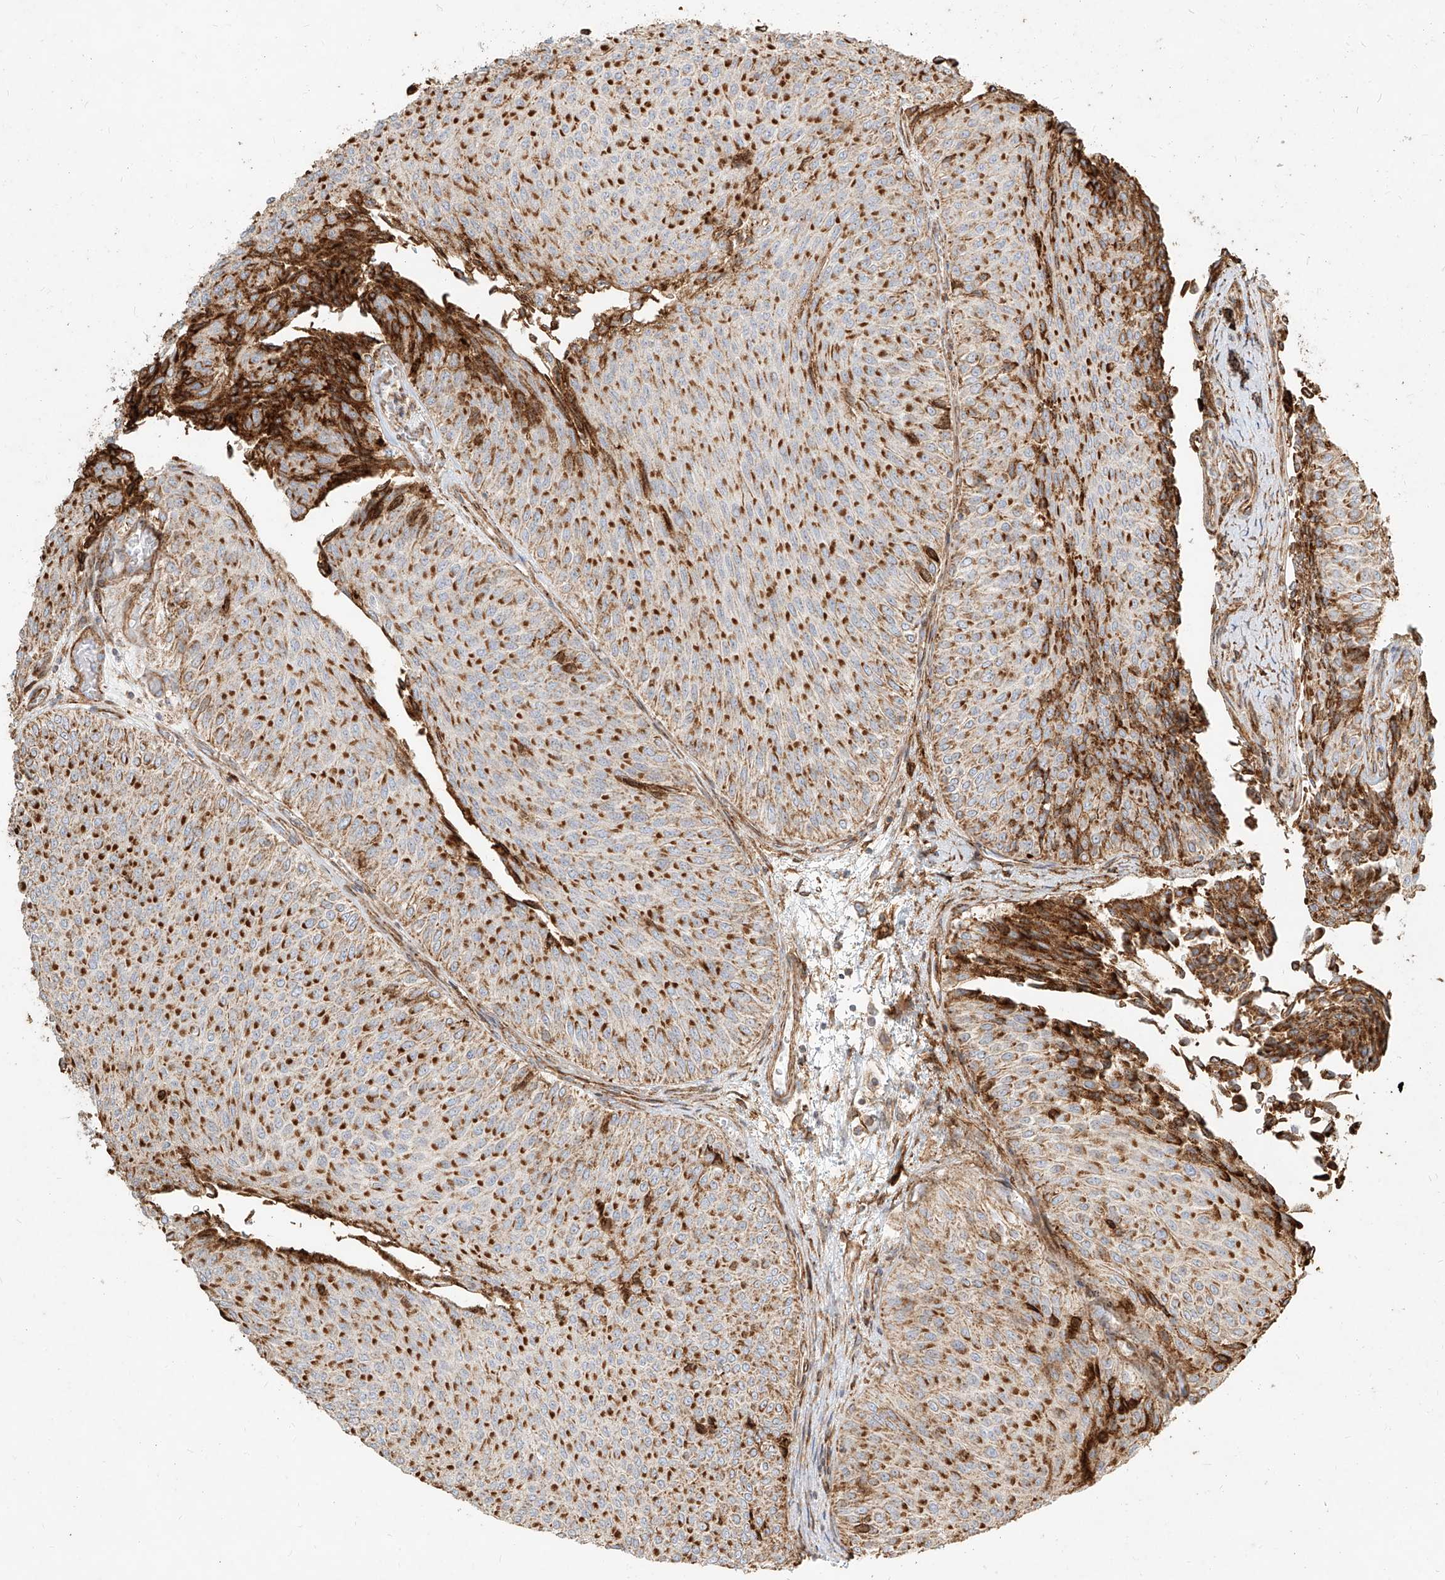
{"staining": {"intensity": "moderate", "quantity": ">75%", "location": "cytoplasmic/membranous"}, "tissue": "urothelial cancer", "cell_type": "Tumor cells", "image_type": "cancer", "snomed": [{"axis": "morphology", "description": "Urothelial carcinoma, Low grade"}, {"axis": "topography", "description": "Urinary bladder"}], "caption": "Moderate cytoplasmic/membranous expression for a protein is identified in about >75% of tumor cells of urothelial cancer using IHC.", "gene": "MTX2", "patient": {"sex": "male", "age": 78}}